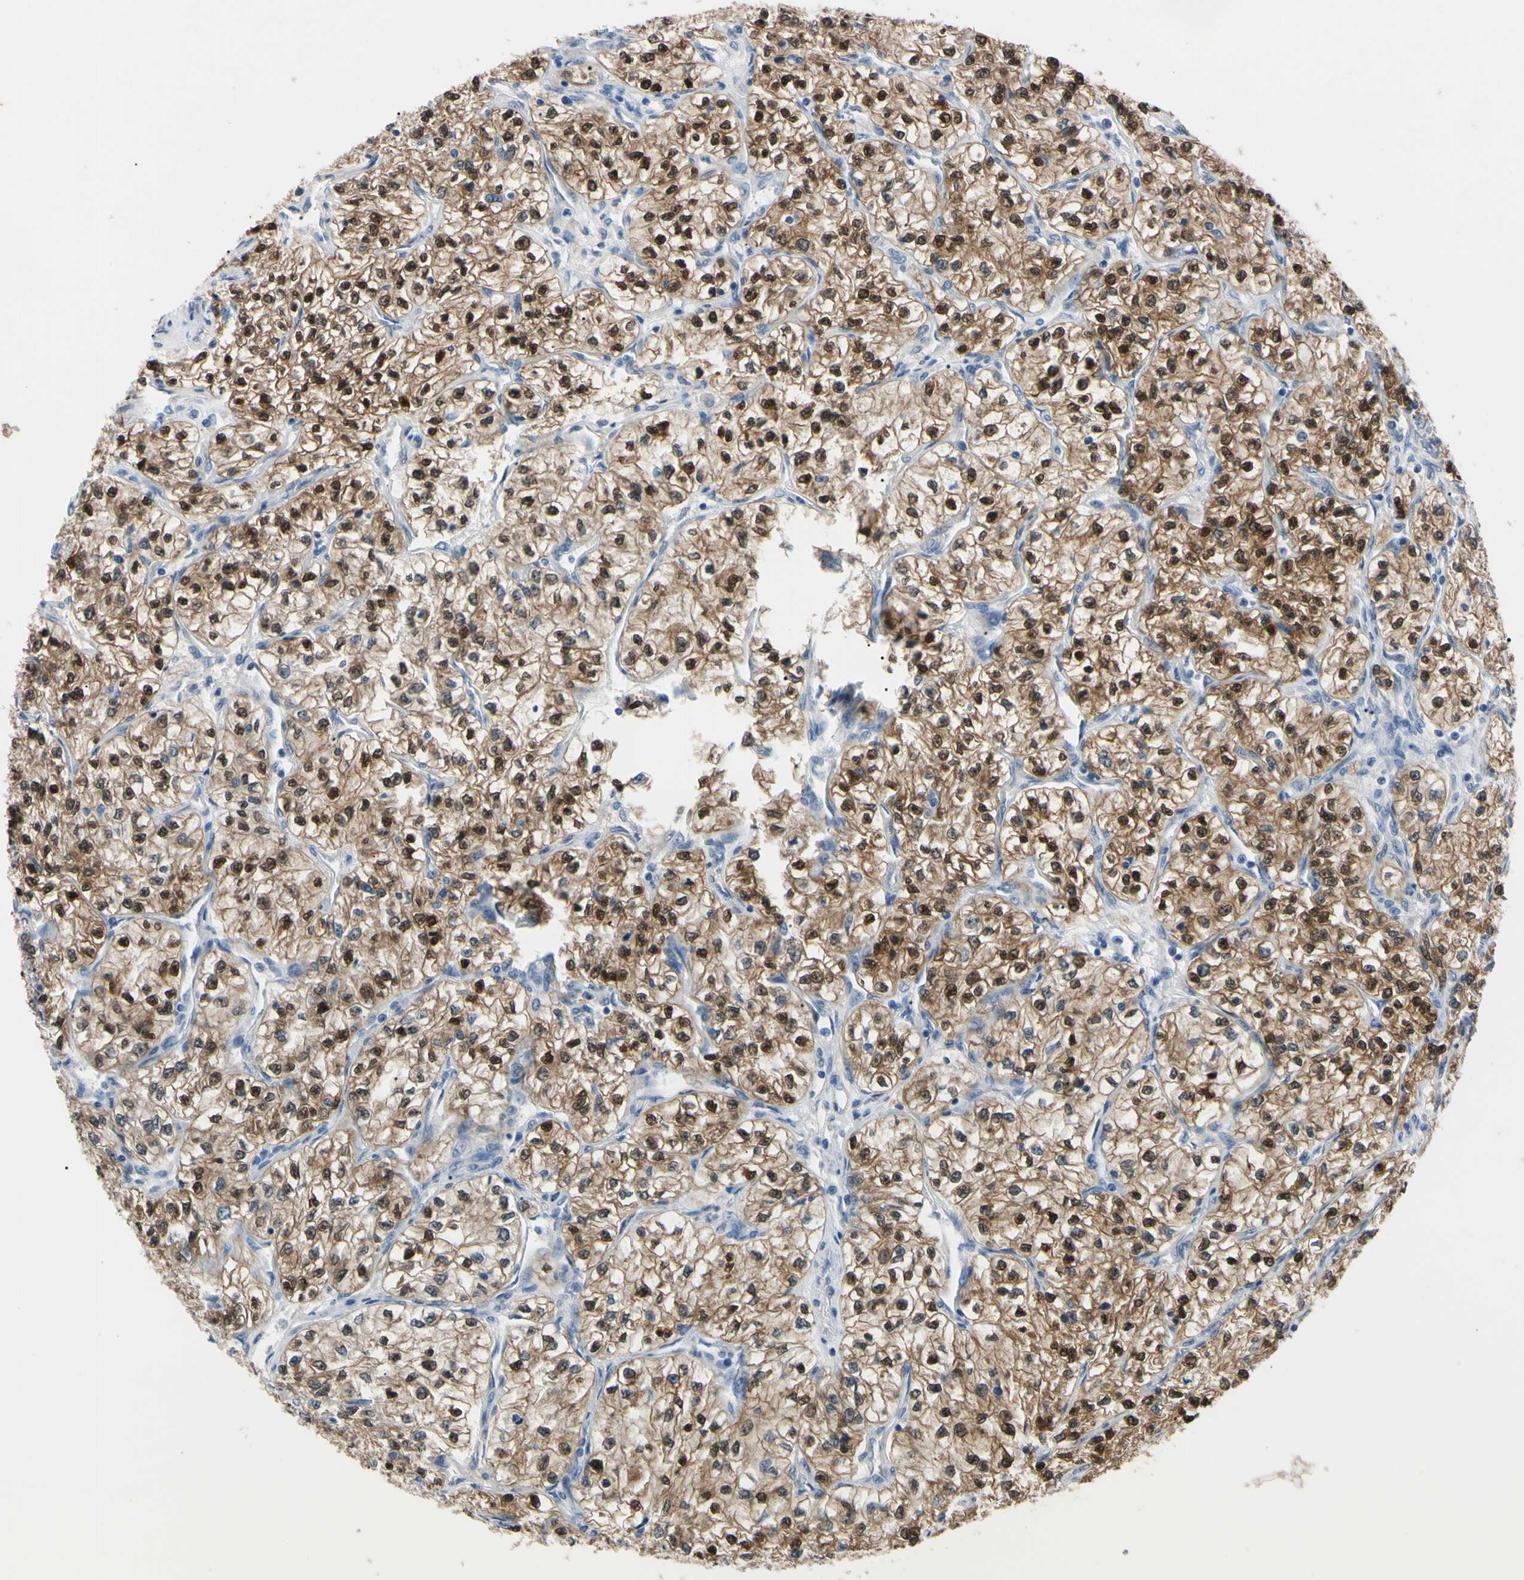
{"staining": {"intensity": "strong", "quantity": ">75%", "location": "cytoplasmic/membranous,nuclear"}, "tissue": "renal cancer", "cell_type": "Tumor cells", "image_type": "cancer", "snomed": [{"axis": "morphology", "description": "Adenocarcinoma, NOS"}, {"axis": "topography", "description": "Kidney"}], "caption": "Strong cytoplasmic/membranous and nuclear expression for a protein is appreciated in approximately >75% of tumor cells of renal cancer using IHC.", "gene": "NOL3", "patient": {"sex": "female", "age": 57}}